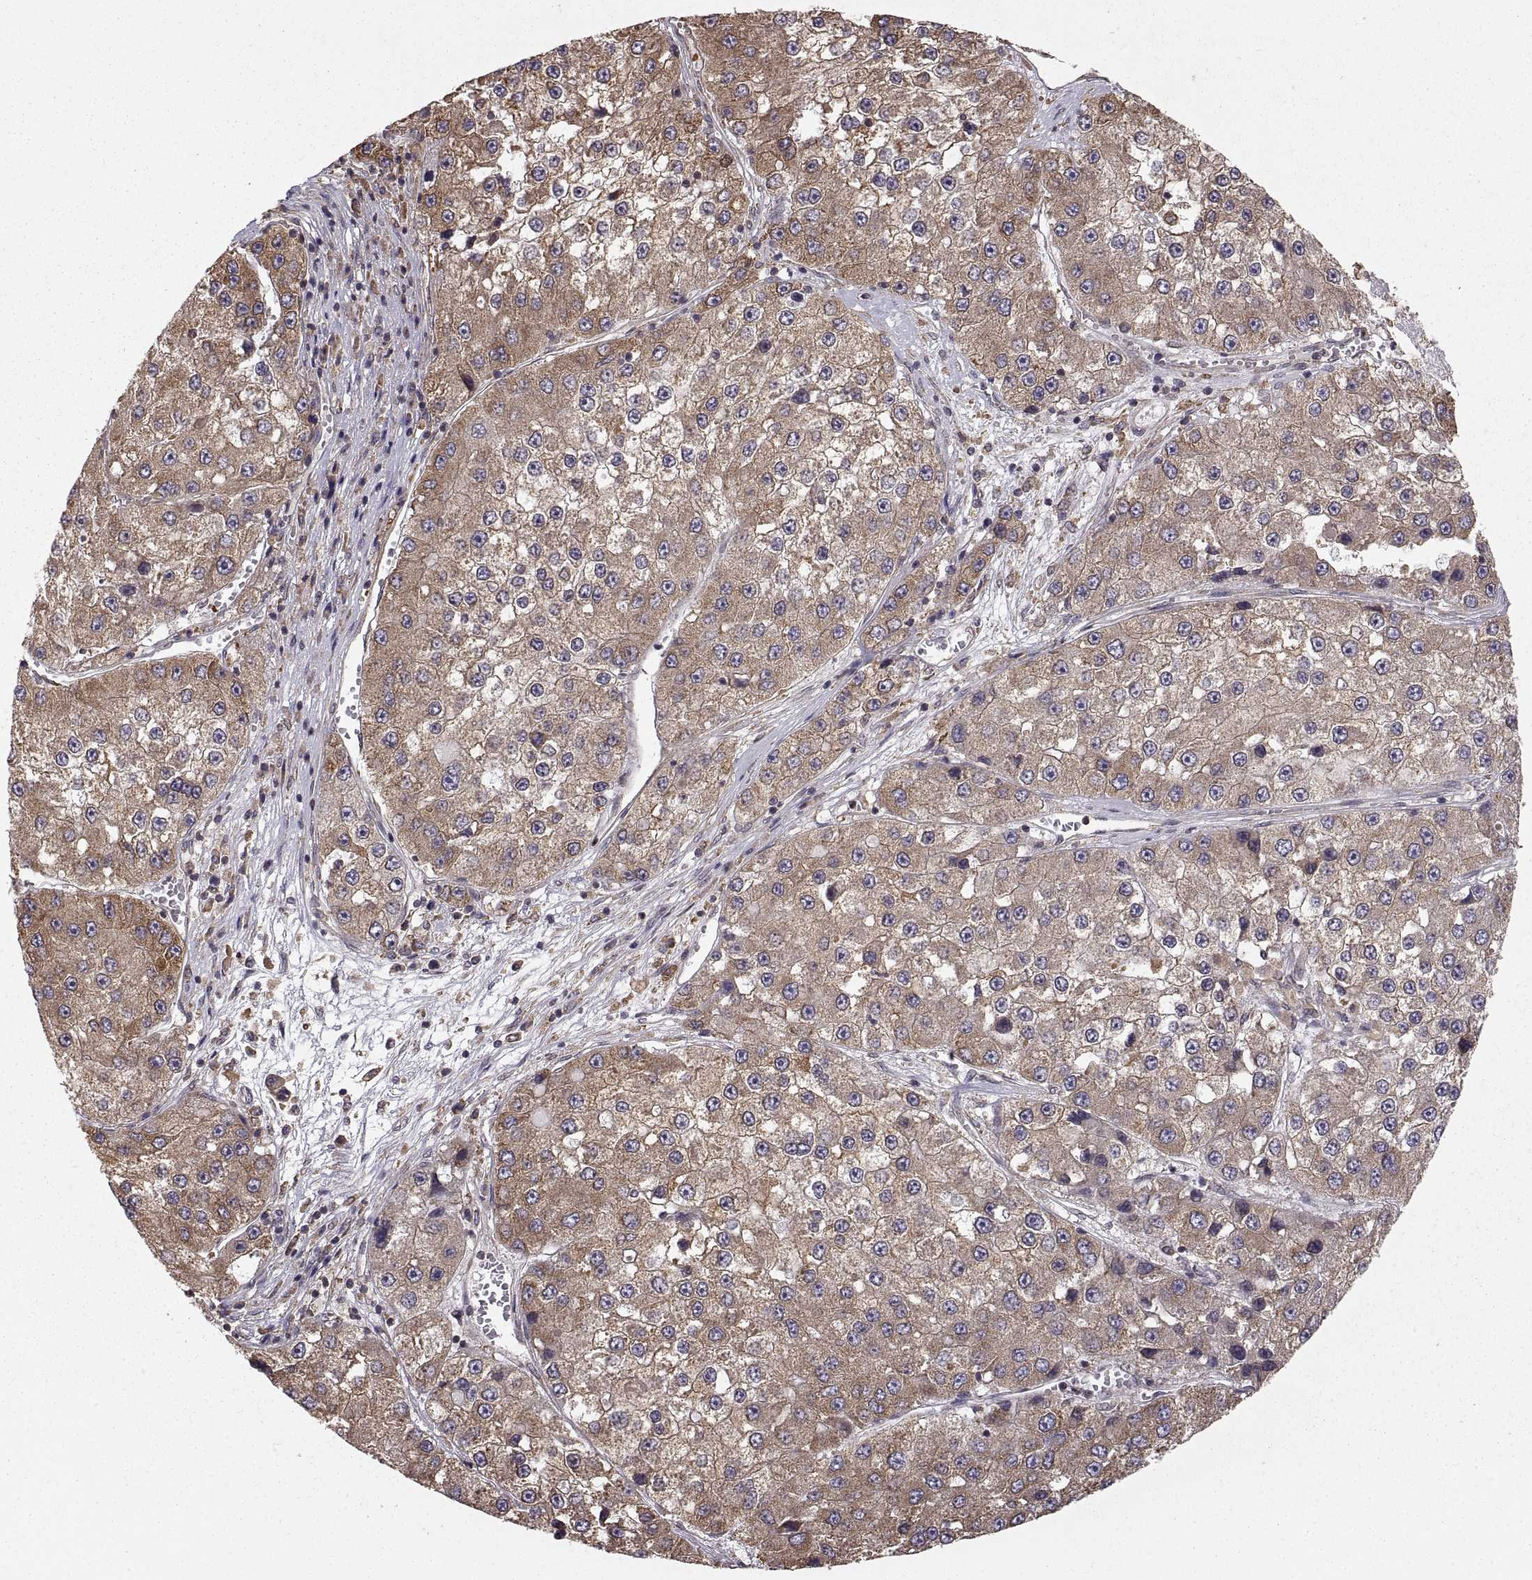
{"staining": {"intensity": "moderate", "quantity": ">75%", "location": "cytoplasmic/membranous"}, "tissue": "liver cancer", "cell_type": "Tumor cells", "image_type": "cancer", "snomed": [{"axis": "morphology", "description": "Carcinoma, Hepatocellular, NOS"}, {"axis": "topography", "description": "Liver"}], "caption": "A high-resolution histopathology image shows immunohistochemistry staining of liver hepatocellular carcinoma, which shows moderate cytoplasmic/membranous positivity in about >75% of tumor cells.", "gene": "PDIA3", "patient": {"sex": "female", "age": 73}}